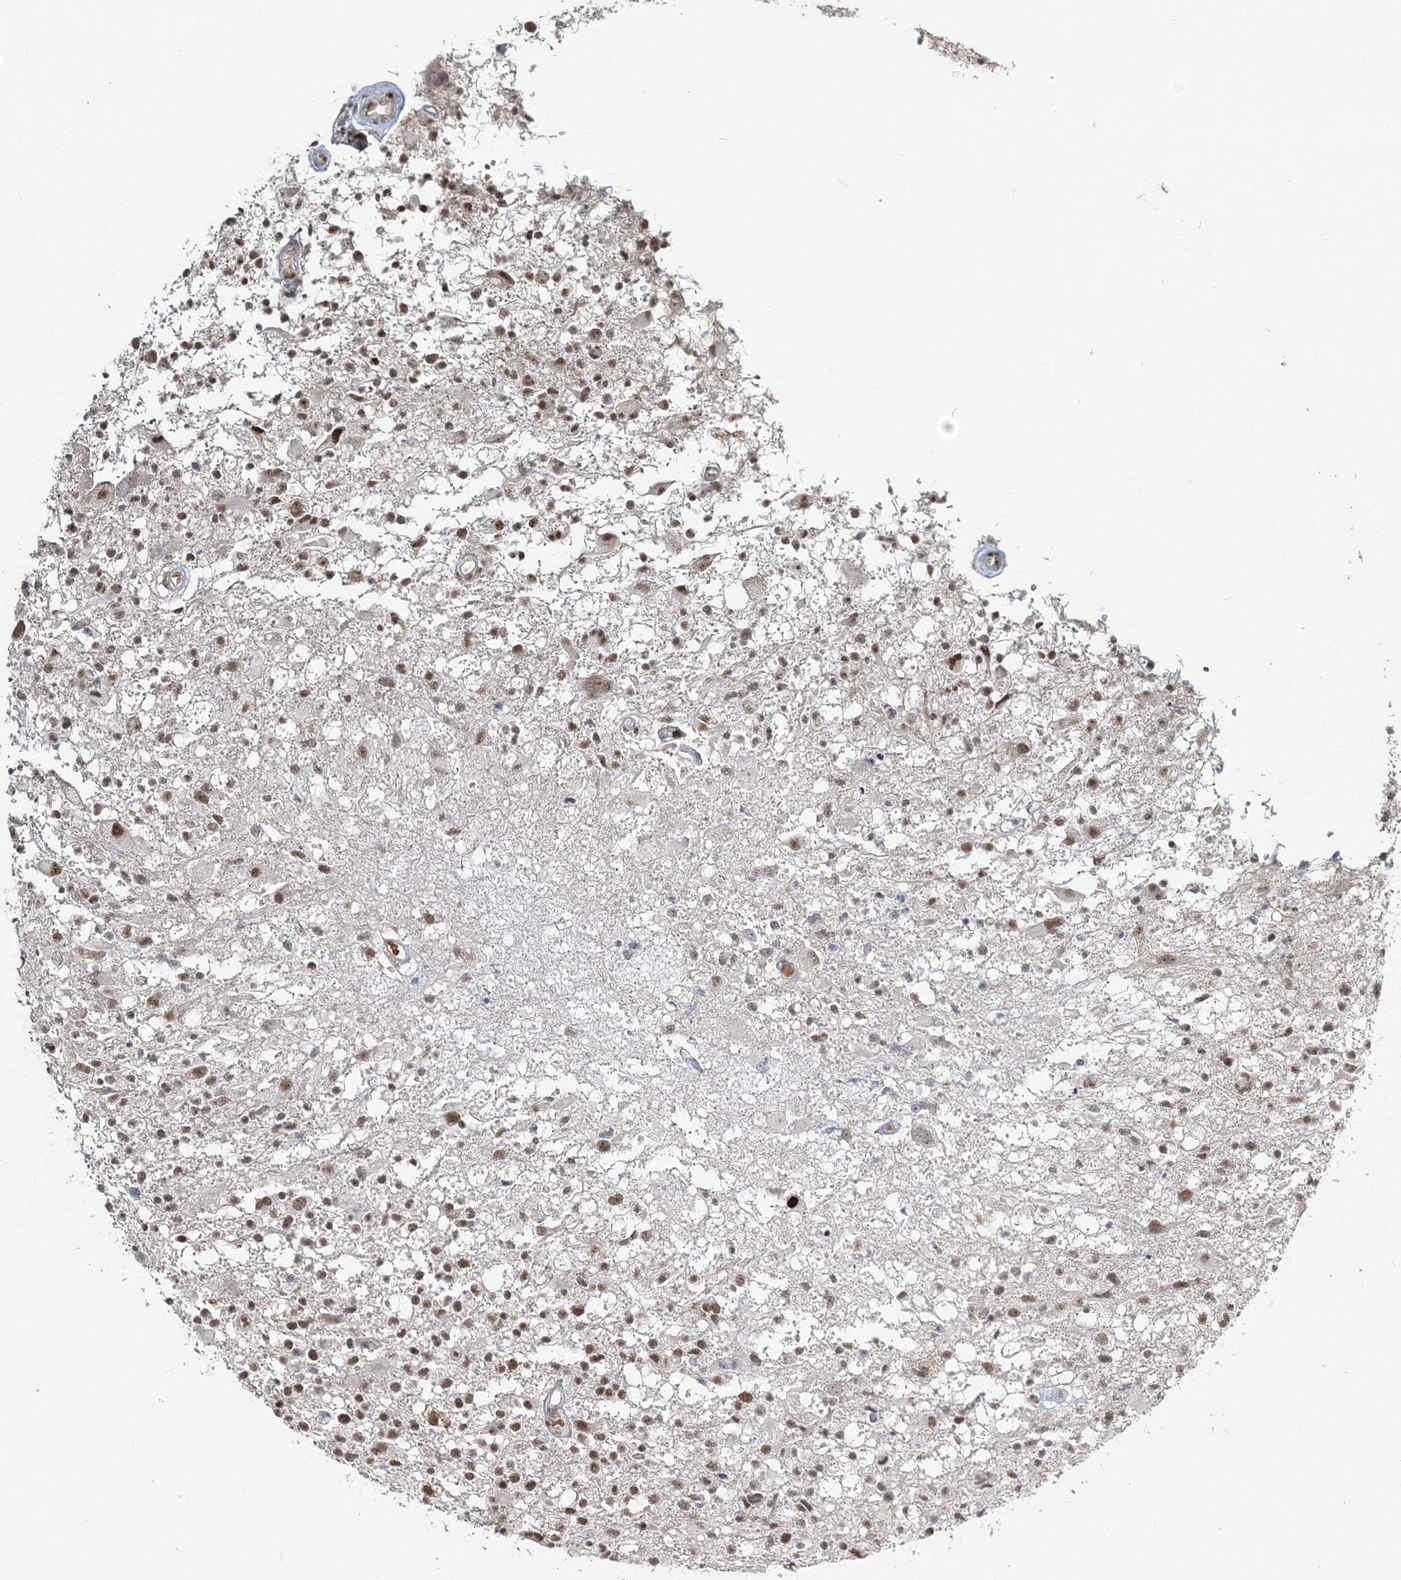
{"staining": {"intensity": "moderate", "quantity": ">75%", "location": "nuclear"}, "tissue": "glioma", "cell_type": "Tumor cells", "image_type": "cancer", "snomed": [{"axis": "morphology", "description": "Glioma, malignant, High grade"}, {"axis": "morphology", "description": "Glioblastoma, NOS"}, {"axis": "topography", "description": "Brain"}], "caption": "The photomicrograph exhibits immunohistochemical staining of glioma. There is moderate nuclear staining is appreciated in about >75% of tumor cells. (DAB IHC, brown staining for protein, blue staining for nuclei).", "gene": "QRICH1", "patient": {"sex": "male", "age": 60}}